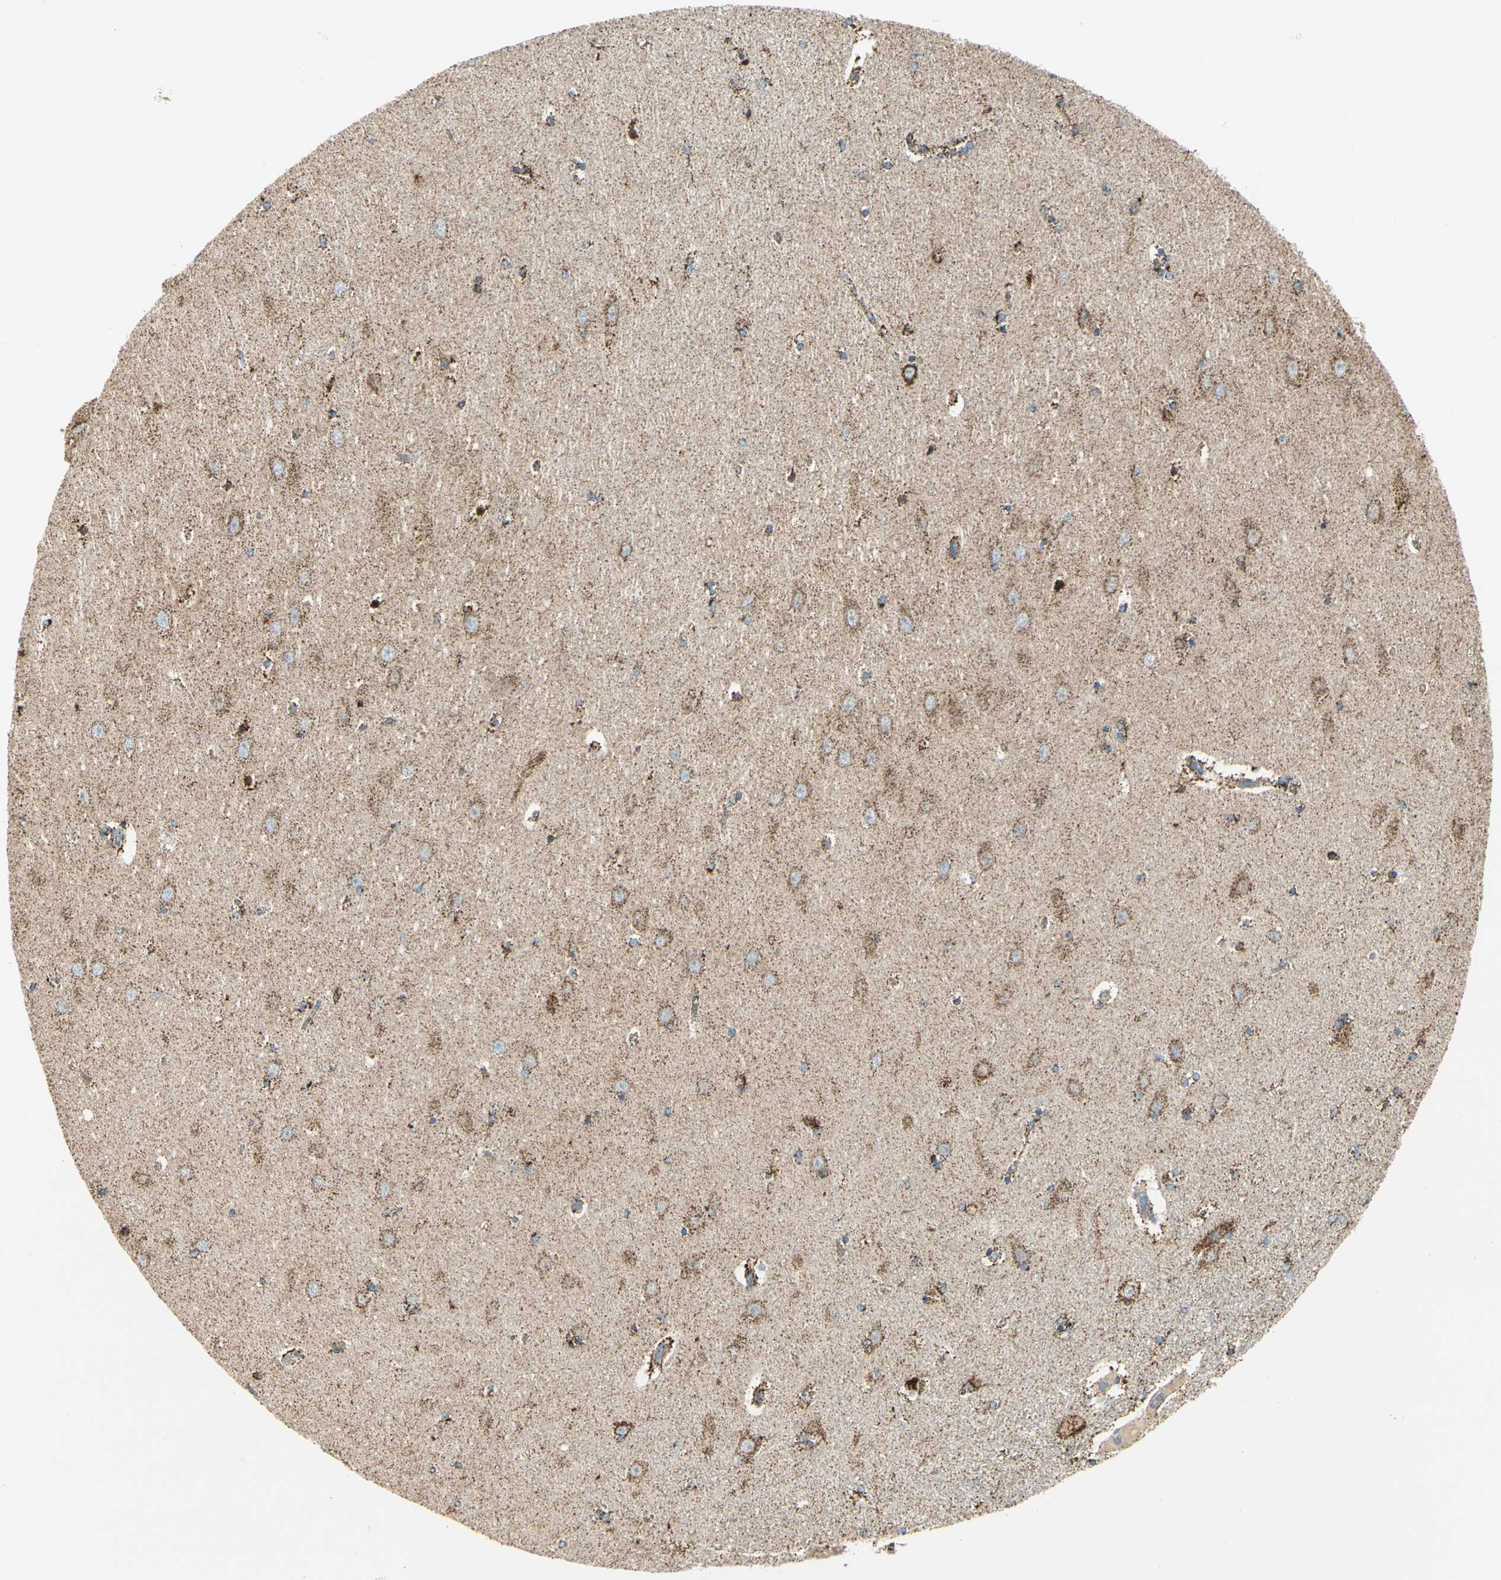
{"staining": {"intensity": "moderate", "quantity": "25%-75%", "location": "cytoplasmic/membranous"}, "tissue": "hippocampus", "cell_type": "Glial cells", "image_type": "normal", "snomed": [{"axis": "morphology", "description": "Normal tissue, NOS"}, {"axis": "topography", "description": "Hippocampus"}], "caption": "Glial cells reveal moderate cytoplasmic/membranous positivity in approximately 25%-75% of cells in benign hippocampus.", "gene": "ME2", "patient": {"sex": "female", "age": 54}}